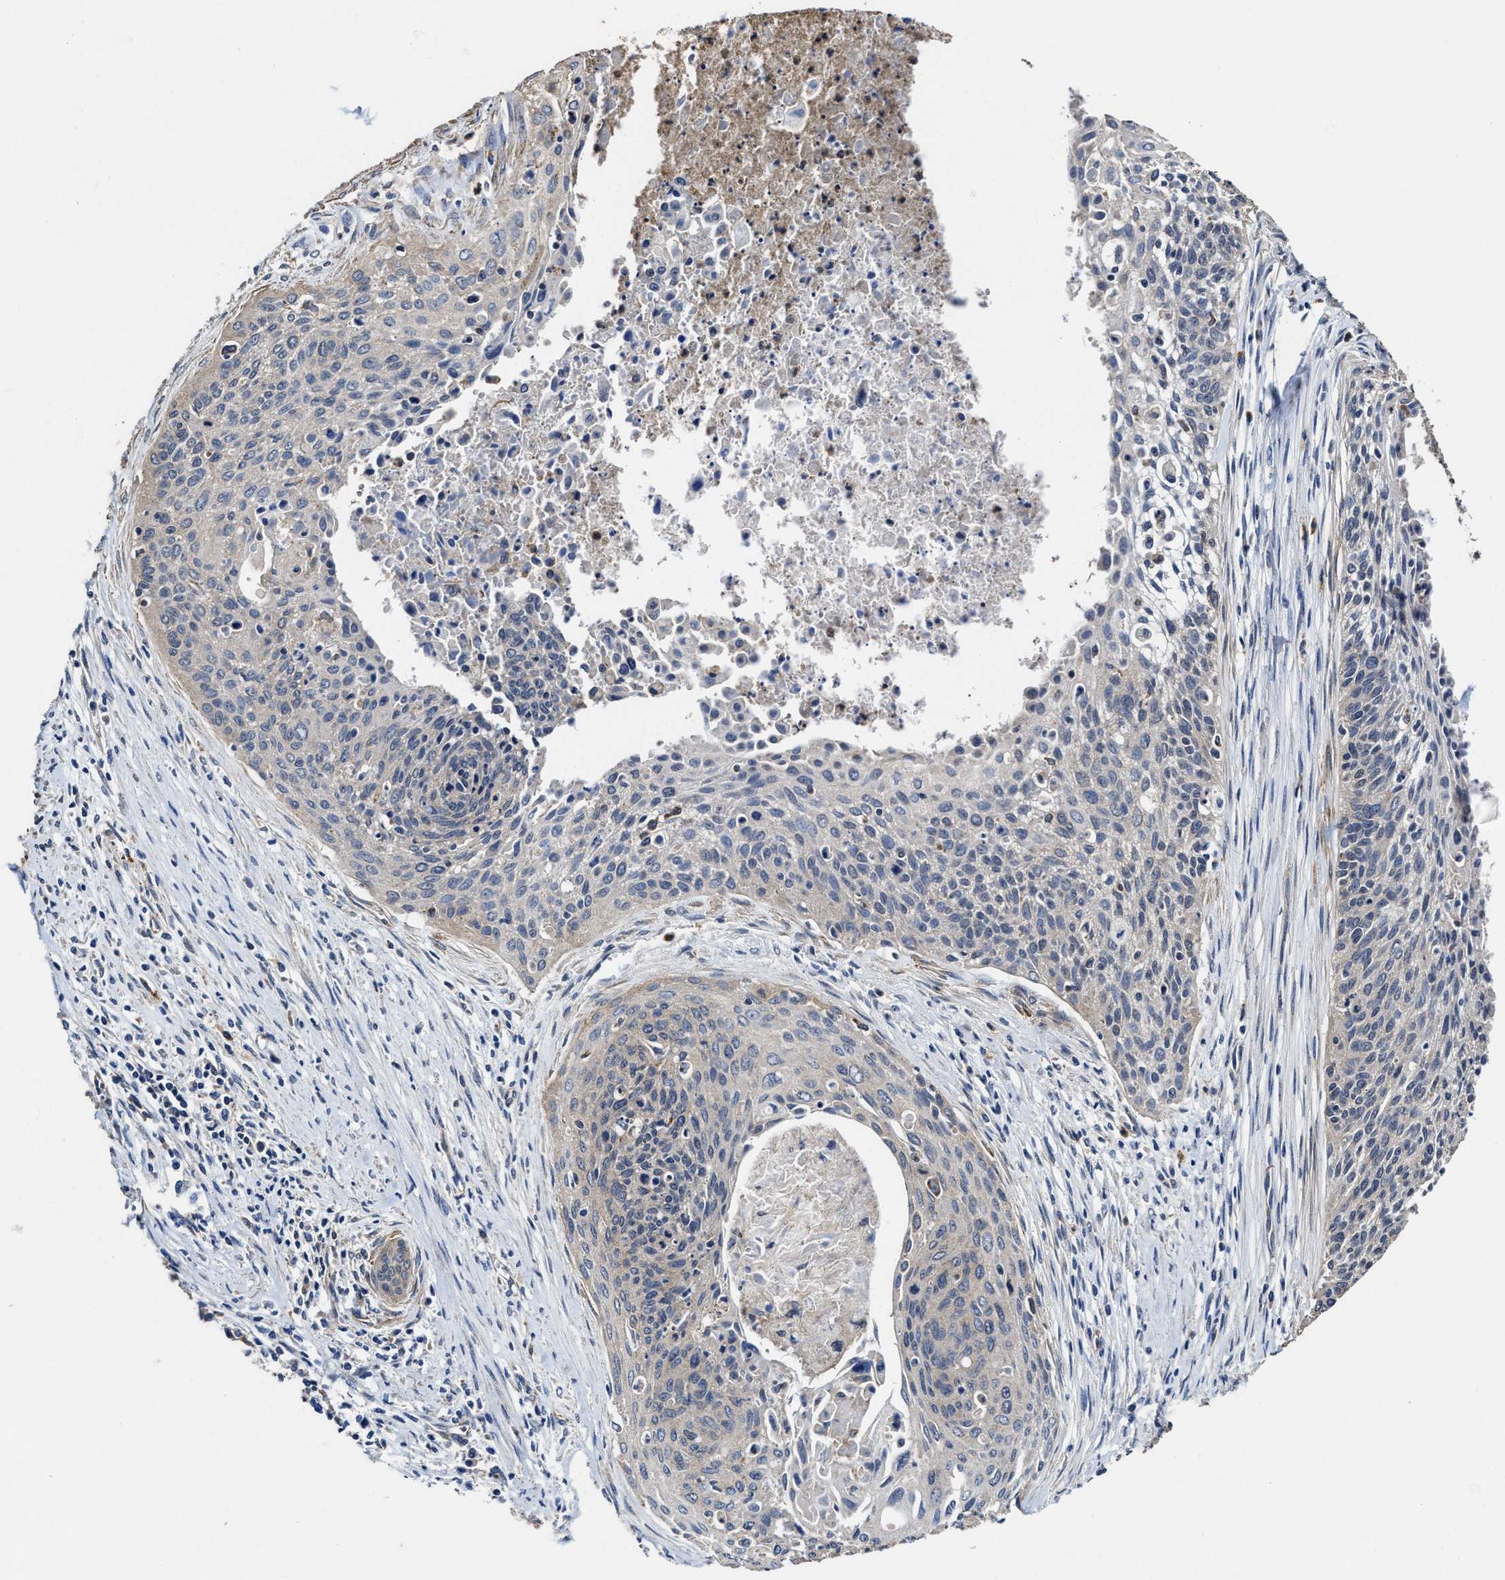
{"staining": {"intensity": "weak", "quantity": "<25%", "location": "cytoplasmic/membranous"}, "tissue": "cervical cancer", "cell_type": "Tumor cells", "image_type": "cancer", "snomed": [{"axis": "morphology", "description": "Squamous cell carcinoma, NOS"}, {"axis": "topography", "description": "Cervix"}], "caption": "High magnification brightfield microscopy of squamous cell carcinoma (cervical) stained with DAB (3,3'-diaminobenzidine) (brown) and counterstained with hematoxylin (blue): tumor cells show no significant positivity. (DAB immunohistochemistry with hematoxylin counter stain).", "gene": "SFXN4", "patient": {"sex": "female", "age": 55}}